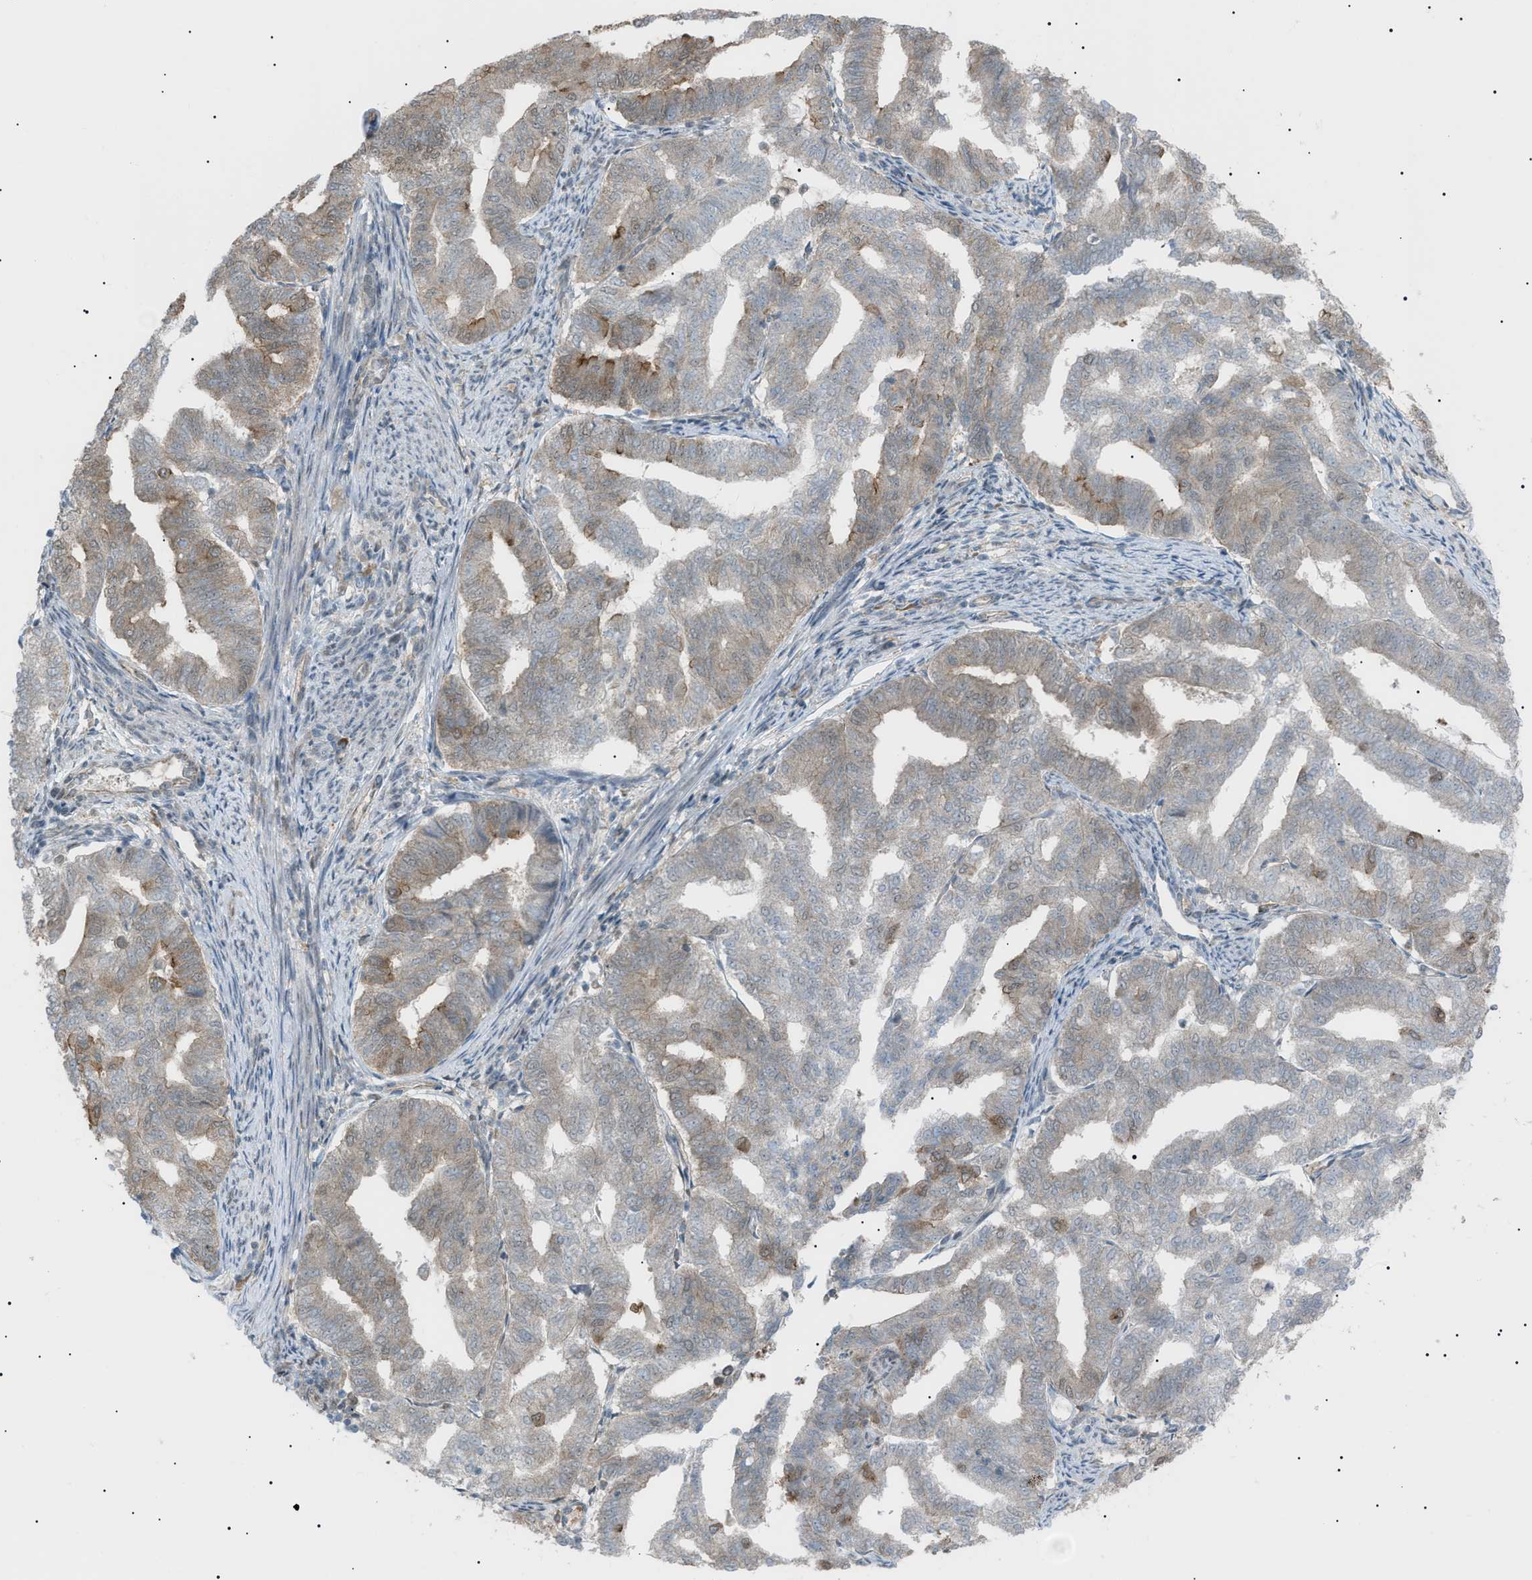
{"staining": {"intensity": "weak", "quantity": "25%-75%", "location": "cytoplasmic/membranous"}, "tissue": "endometrial cancer", "cell_type": "Tumor cells", "image_type": "cancer", "snomed": [{"axis": "morphology", "description": "Adenocarcinoma, NOS"}, {"axis": "topography", "description": "Endometrium"}], "caption": "This is an image of immunohistochemistry (IHC) staining of endometrial cancer, which shows weak staining in the cytoplasmic/membranous of tumor cells.", "gene": "LPIN2", "patient": {"sex": "female", "age": 79}}